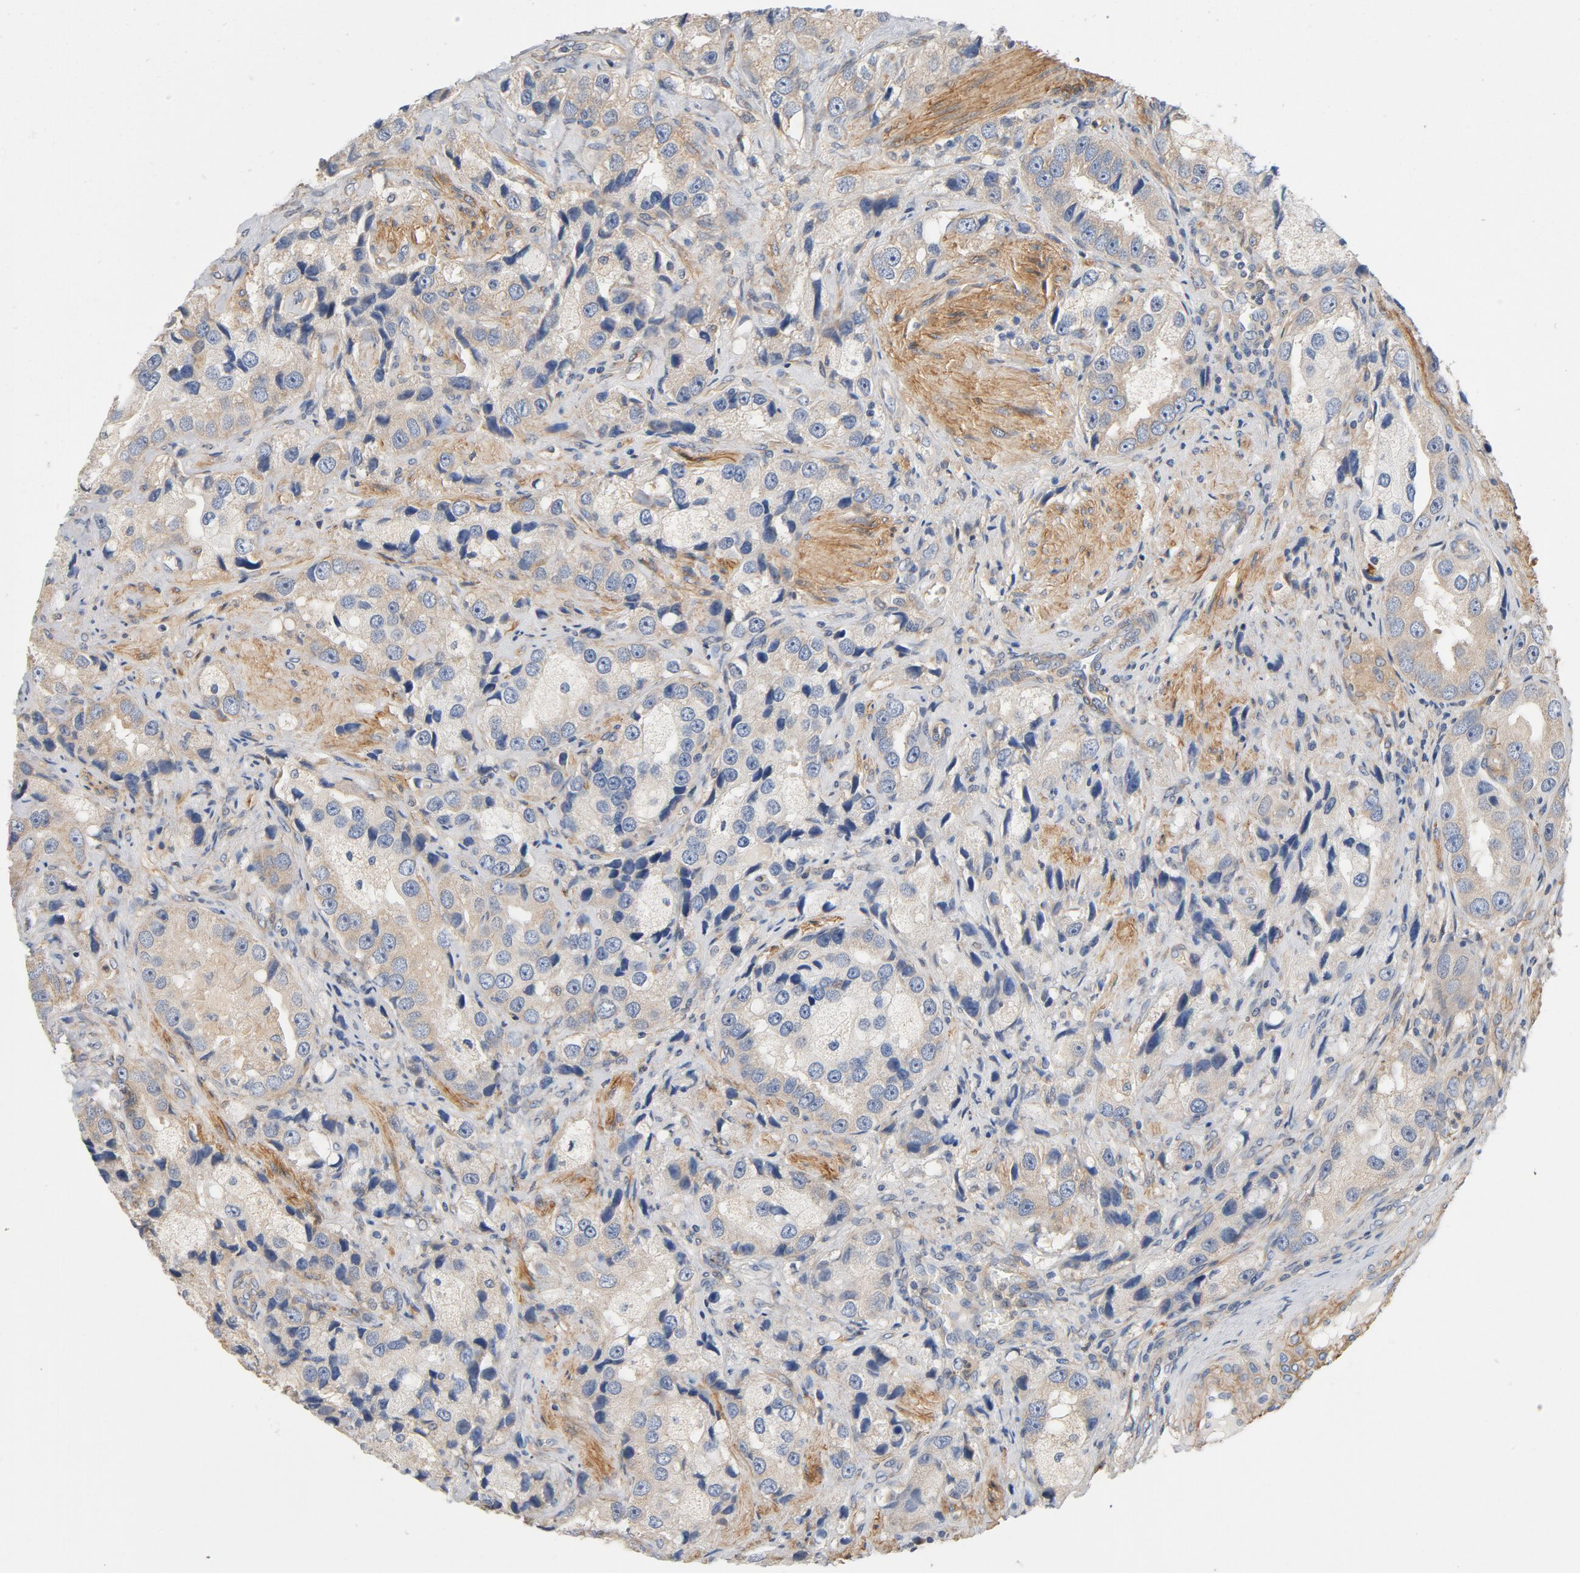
{"staining": {"intensity": "weak", "quantity": "25%-75%", "location": "cytoplasmic/membranous"}, "tissue": "prostate cancer", "cell_type": "Tumor cells", "image_type": "cancer", "snomed": [{"axis": "morphology", "description": "Adenocarcinoma, High grade"}, {"axis": "topography", "description": "Prostate"}], "caption": "IHC photomicrograph of human adenocarcinoma (high-grade) (prostate) stained for a protein (brown), which reveals low levels of weak cytoplasmic/membranous positivity in approximately 25%-75% of tumor cells.", "gene": "ILK", "patient": {"sex": "male", "age": 63}}